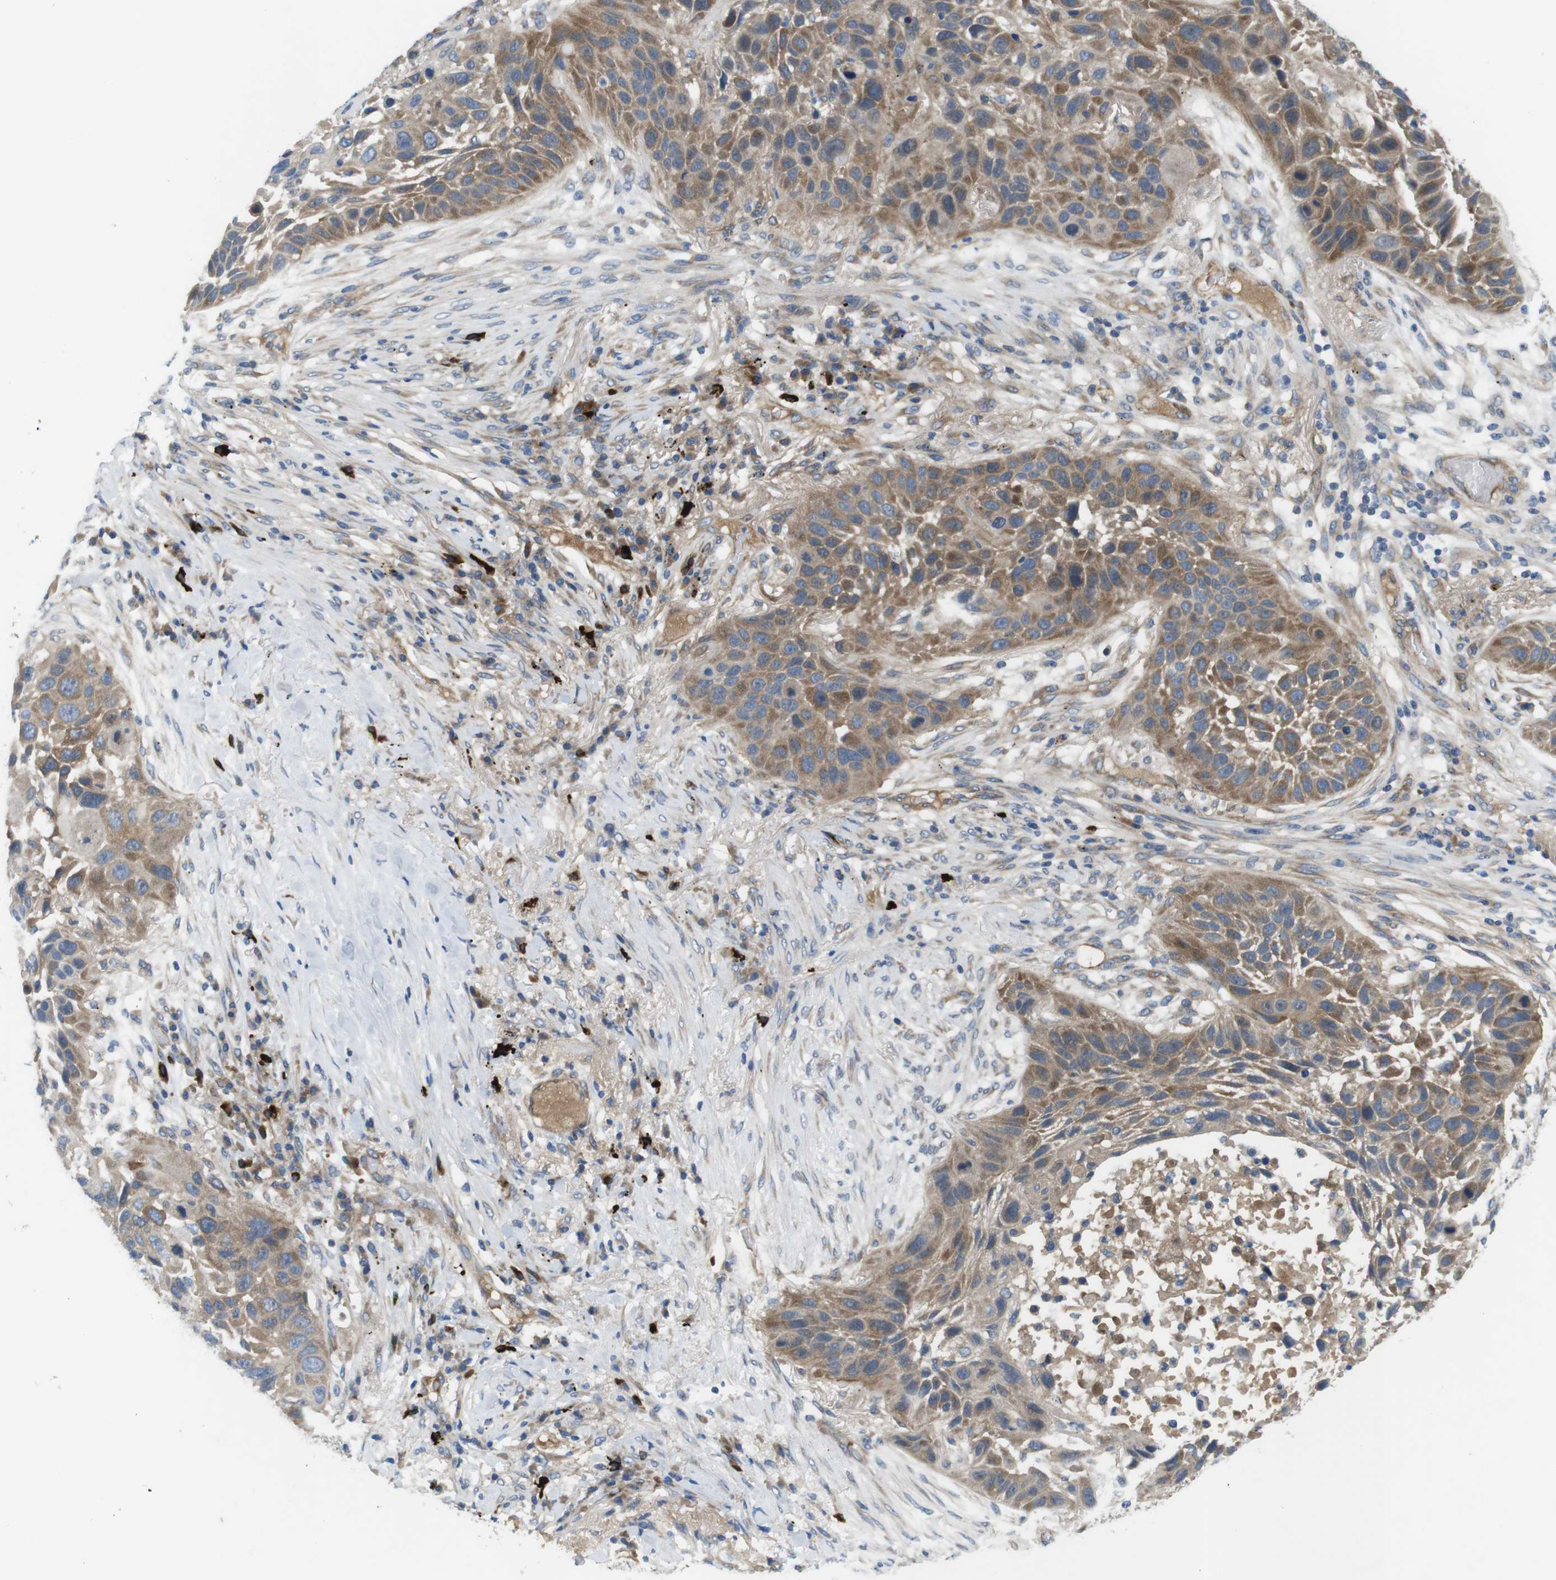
{"staining": {"intensity": "moderate", "quantity": ">75%", "location": "cytoplasmic/membranous"}, "tissue": "lung cancer", "cell_type": "Tumor cells", "image_type": "cancer", "snomed": [{"axis": "morphology", "description": "Squamous cell carcinoma, NOS"}, {"axis": "topography", "description": "Lung"}], "caption": "Protein staining of lung cancer (squamous cell carcinoma) tissue exhibits moderate cytoplasmic/membranous staining in approximately >75% of tumor cells.", "gene": "DCLK1", "patient": {"sex": "male", "age": 57}}